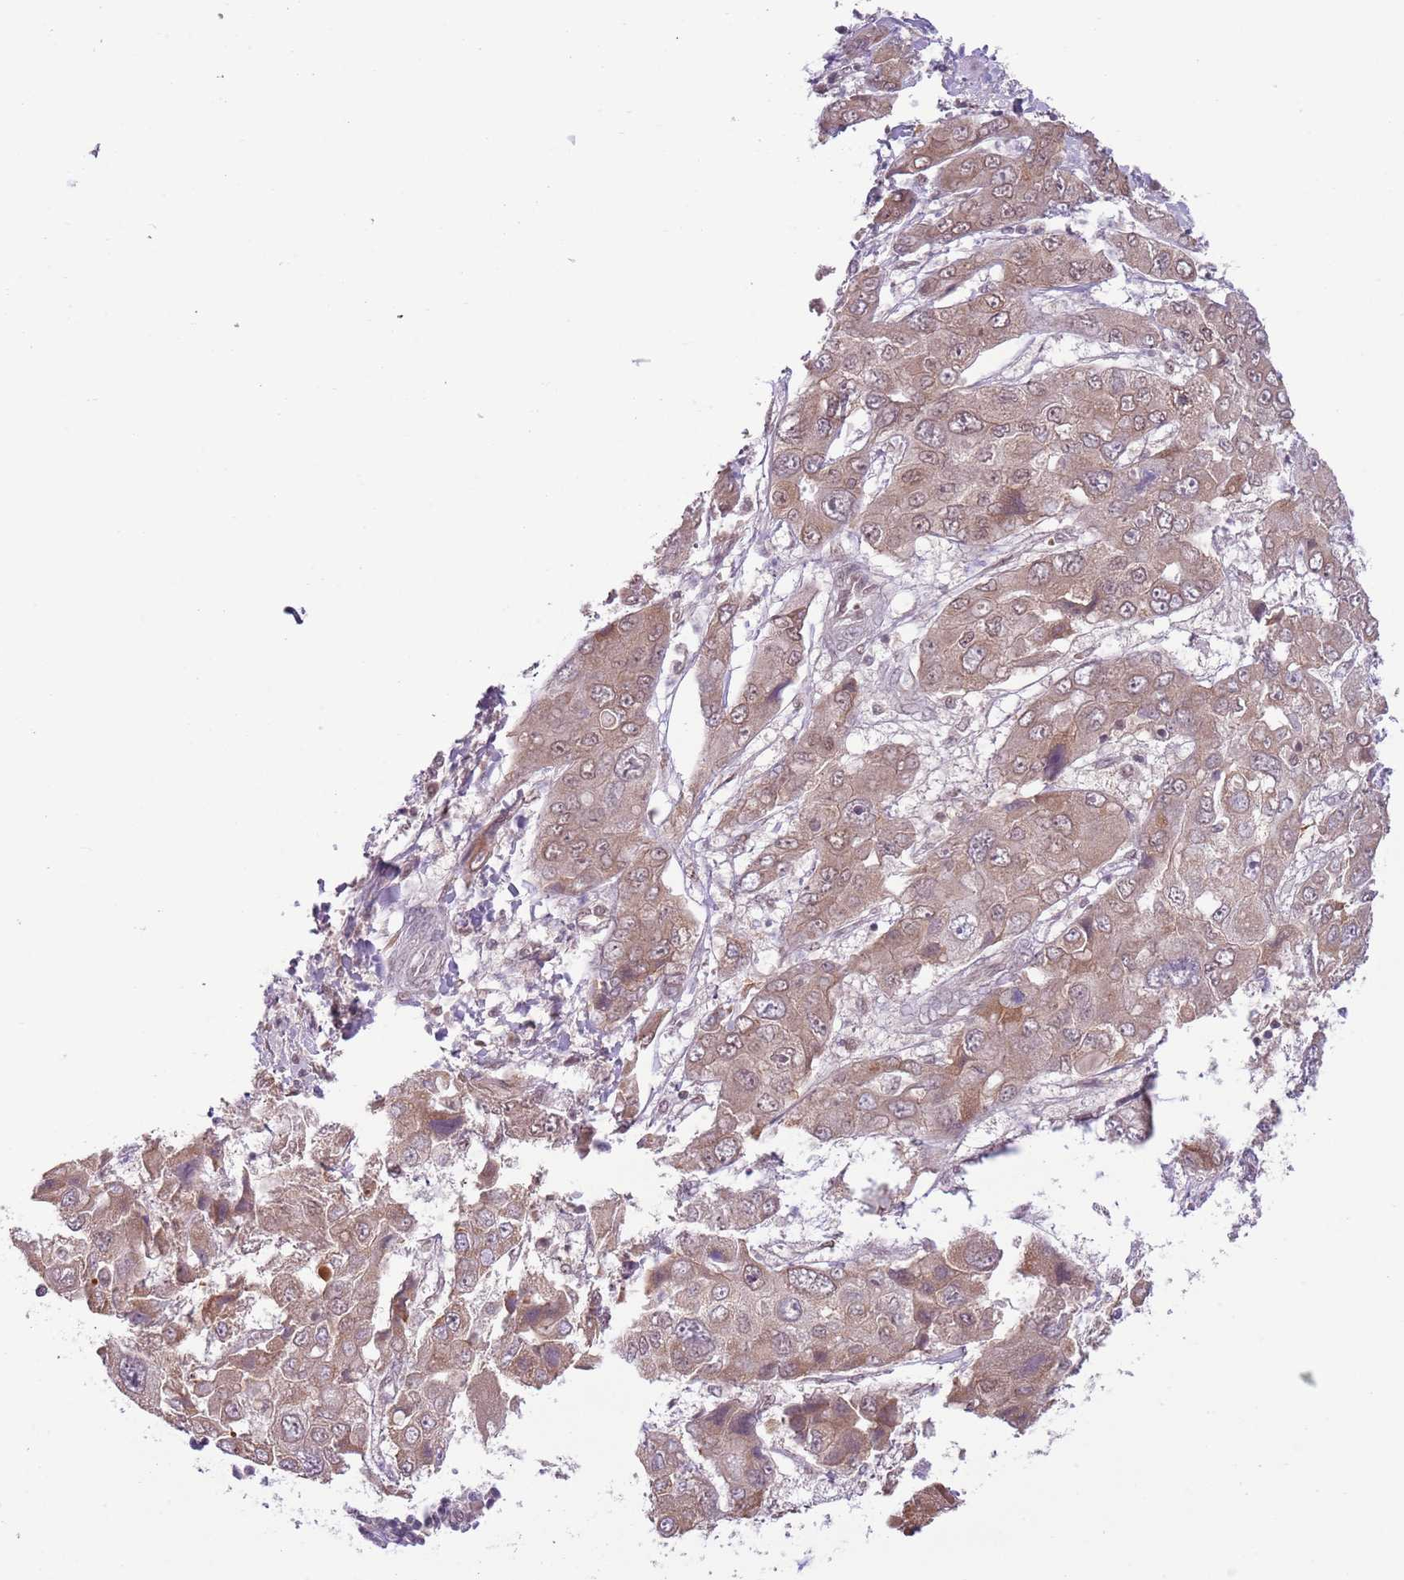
{"staining": {"intensity": "weak", "quantity": ">75%", "location": "cytoplasmic/membranous"}, "tissue": "liver cancer", "cell_type": "Tumor cells", "image_type": "cancer", "snomed": [{"axis": "morphology", "description": "Cholangiocarcinoma"}, {"axis": "topography", "description": "Liver"}], "caption": "Liver cholangiocarcinoma stained for a protein shows weak cytoplasmic/membranous positivity in tumor cells.", "gene": "TM2D1", "patient": {"sex": "male", "age": 67}}